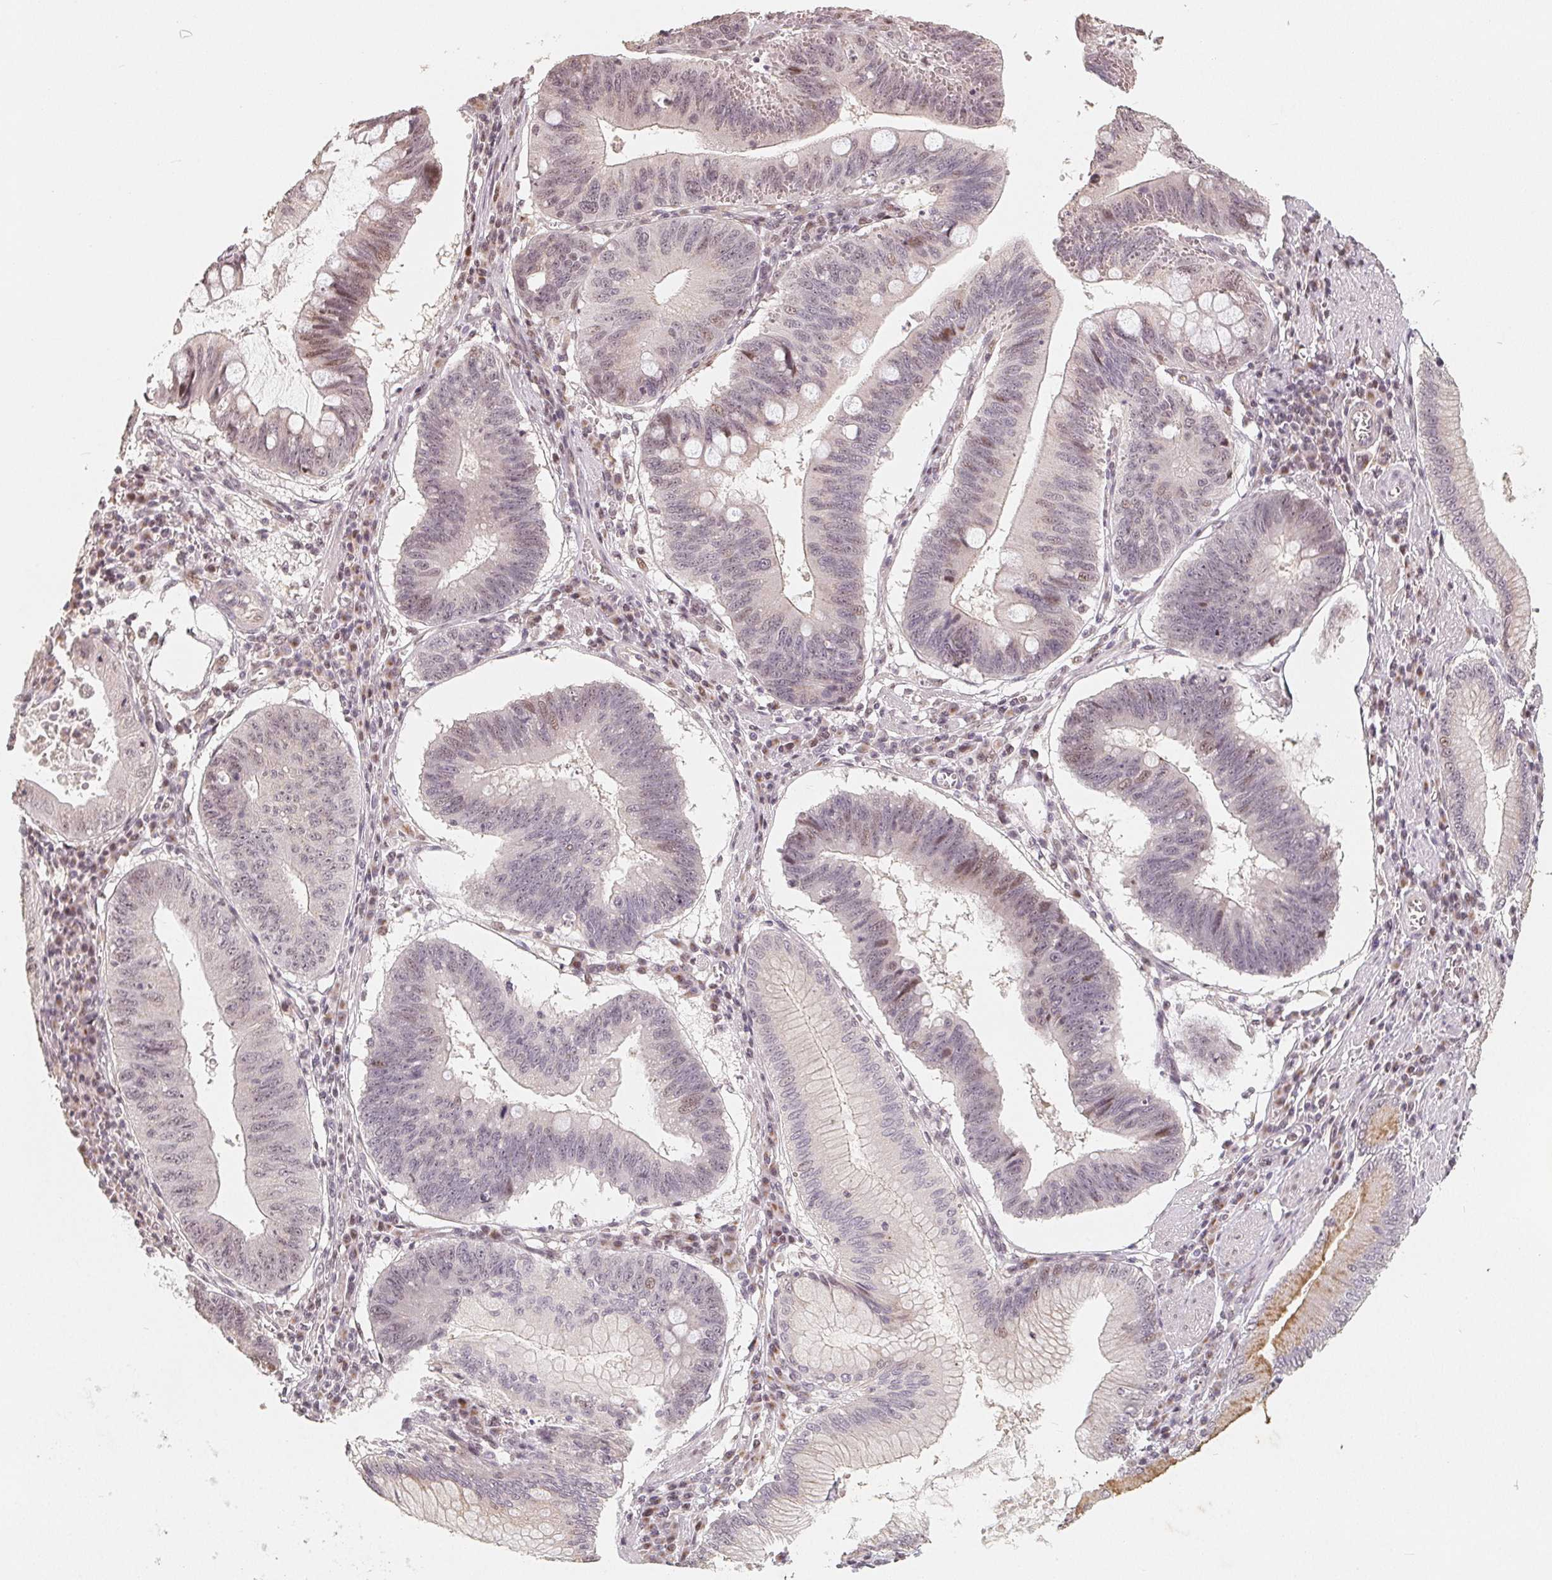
{"staining": {"intensity": "negative", "quantity": "none", "location": "none"}, "tissue": "stomach cancer", "cell_type": "Tumor cells", "image_type": "cancer", "snomed": [{"axis": "morphology", "description": "Adenocarcinoma, NOS"}, {"axis": "topography", "description": "Stomach"}], "caption": "Stomach adenocarcinoma was stained to show a protein in brown. There is no significant staining in tumor cells.", "gene": "CCDC138", "patient": {"sex": "male", "age": 59}}